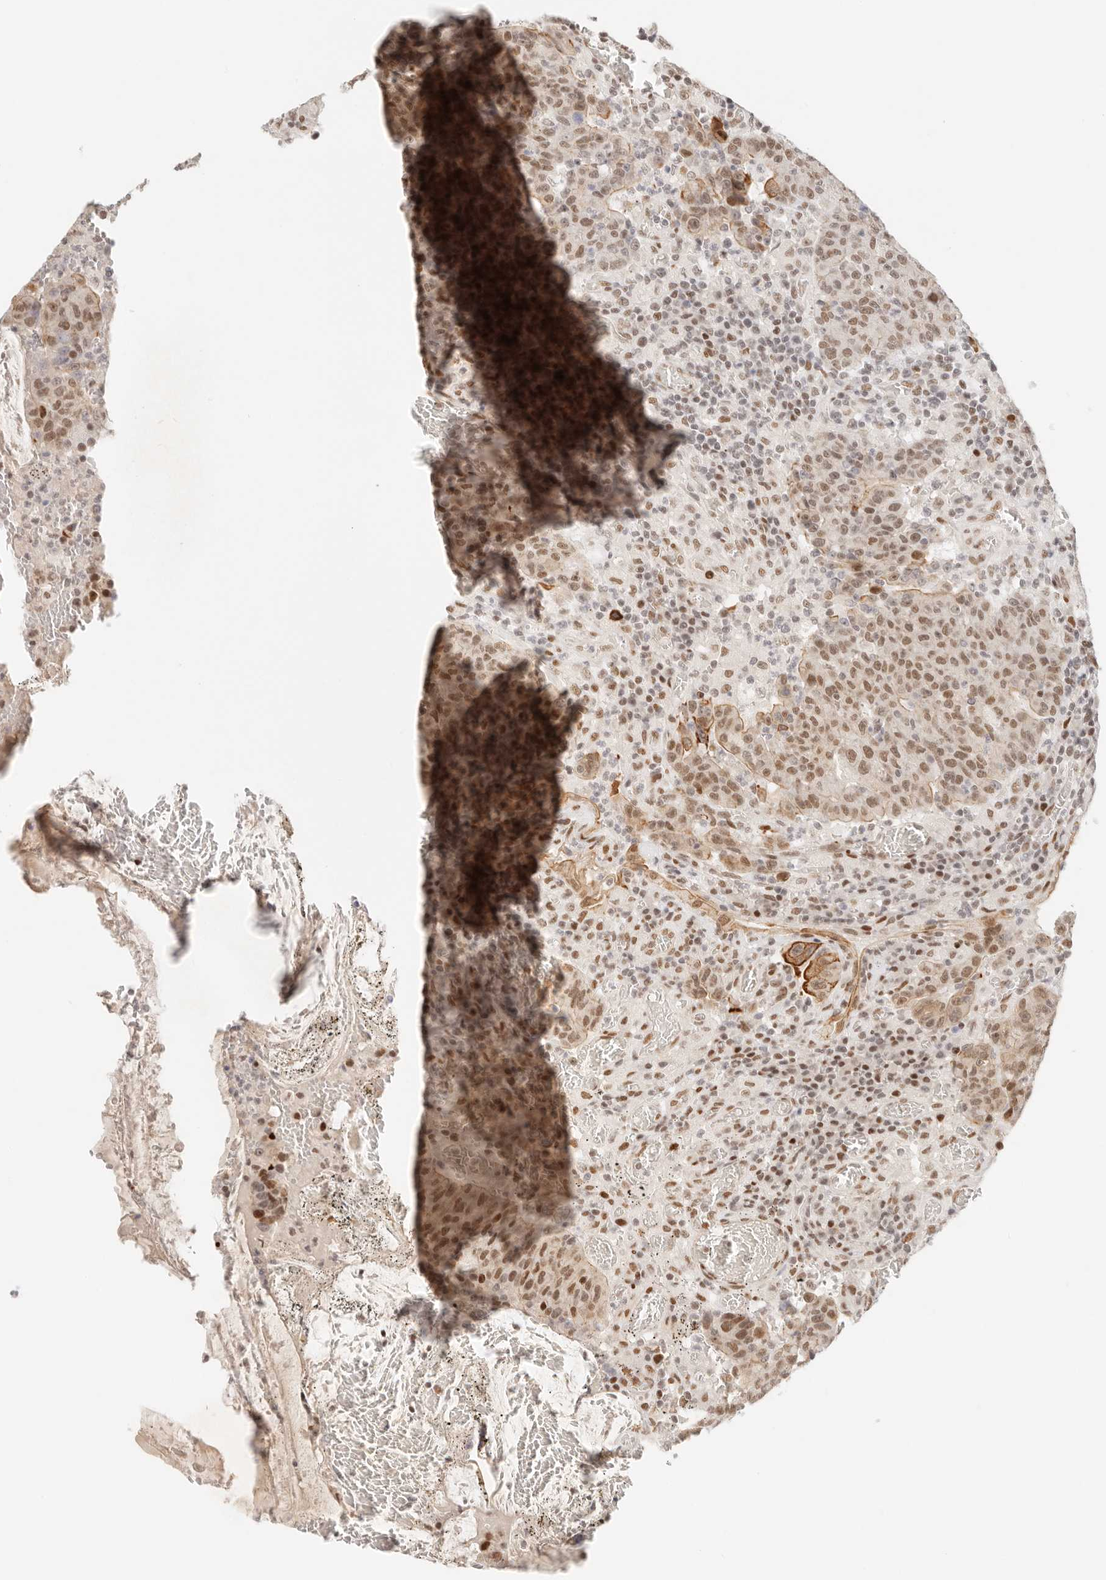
{"staining": {"intensity": "moderate", "quantity": ">75%", "location": "cytoplasmic/membranous,nuclear"}, "tissue": "colorectal cancer", "cell_type": "Tumor cells", "image_type": "cancer", "snomed": [{"axis": "morphology", "description": "Adenocarcinoma, NOS"}, {"axis": "topography", "description": "Colon"}], "caption": "Colorectal cancer (adenocarcinoma) stained with immunohistochemistry reveals moderate cytoplasmic/membranous and nuclear positivity in approximately >75% of tumor cells.", "gene": "HOXC5", "patient": {"sex": "female", "age": 75}}